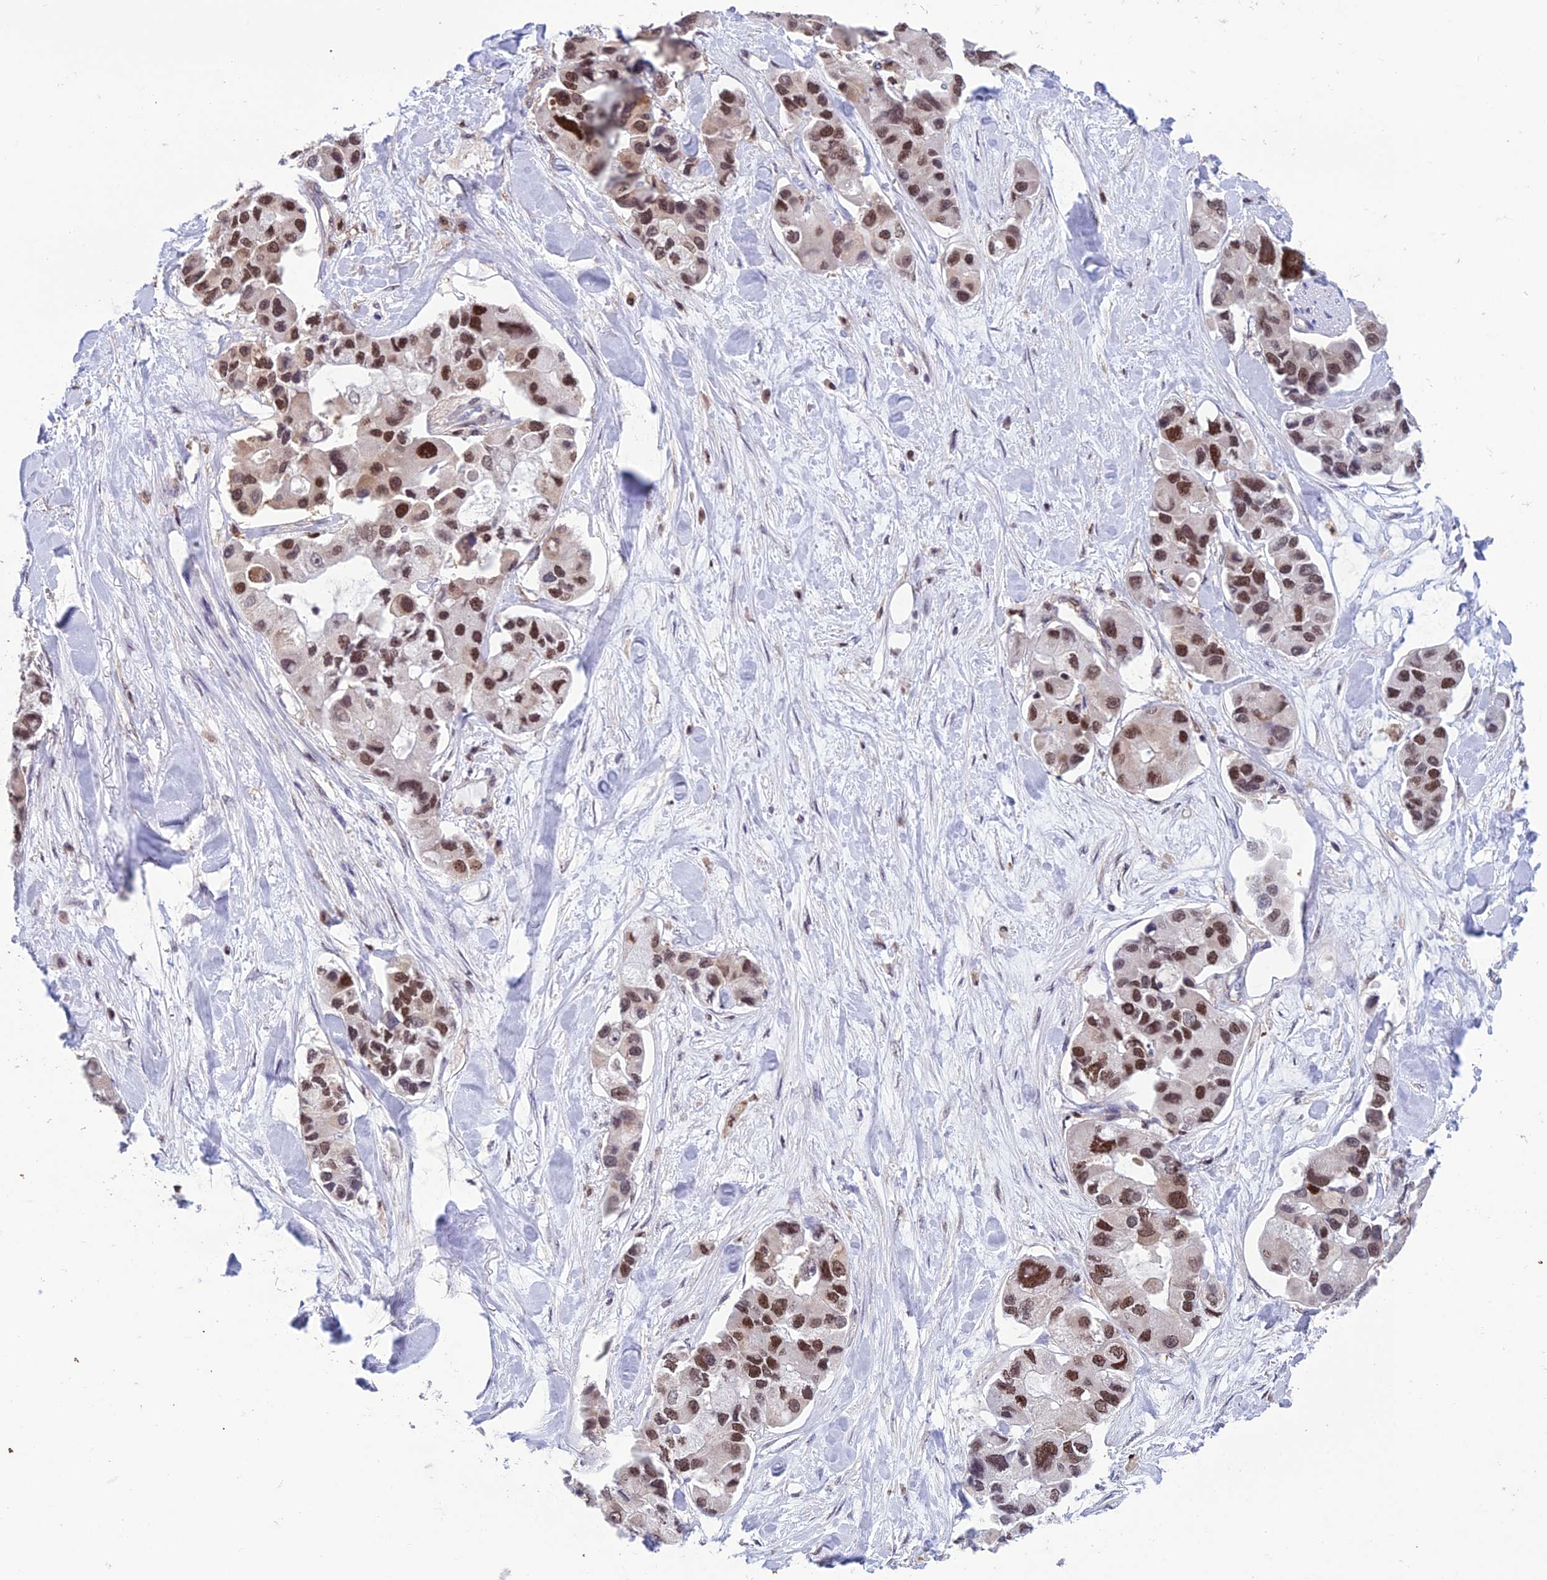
{"staining": {"intensity": "strong", "quantity": ">75%", "location": "nuclear"}, "tissue": "lung cancer", "cell_type": "Tumor cells", "image_type": "cancer", "snomed": [{"axis": "morphology", "description": "Adenocarcinoma, NOS"}, {"axis": "topography", "description": "Lung"}], "caption": "Protein expression analysis of lung cancer displays strong nuclear positivity in approximately >75% of tumor cells. The staining was performed using DAB (3,3'-diaminobenzidine), with brown indicating positive protein expression. Nuclei are stained blue with hematoxylin.", "gene": "MIS12", "patient": {"sex": "female", "age": 54}}